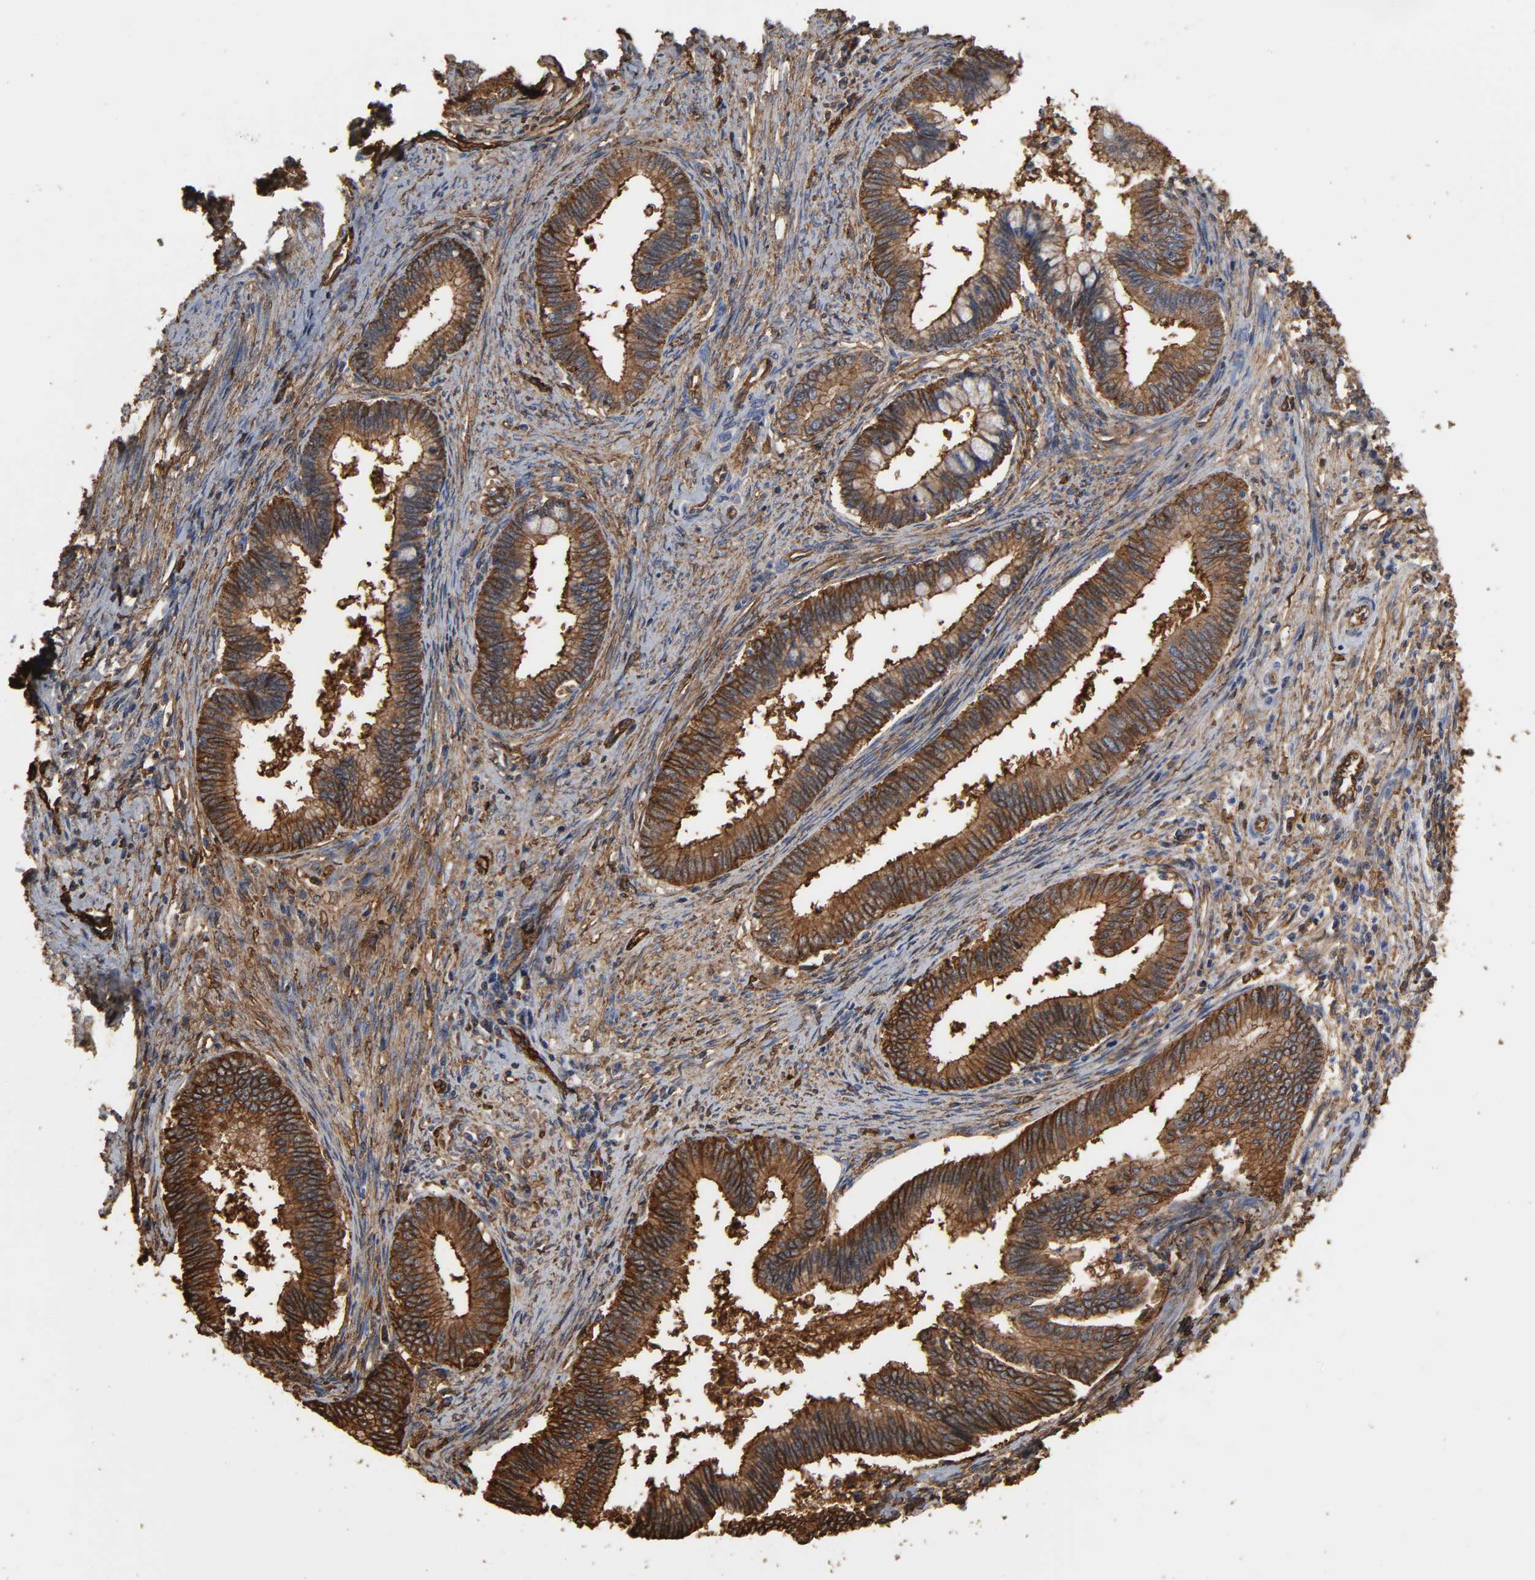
{"staining": {"intensity": "strong", "quantity": ">75%", "location": "cytoplasmic/membranous"}, "tissue": "cervical cancer", "cell_type": "Tumor cells", "image_type": "cancer", "snomed": [{"axis": "morphology", "description": "Adenocarcinoma, NOS"}, {"axis": "topography", "description": "Cervix"}], "caption": "A high amount of strong cytoplasmic/membranous staining is present in about >75% of tumor cells in cervical cancer (adenocarcinoma) tissue.", "gene": "ANXA2", "patient": {"sex": "female", "age": 36}}